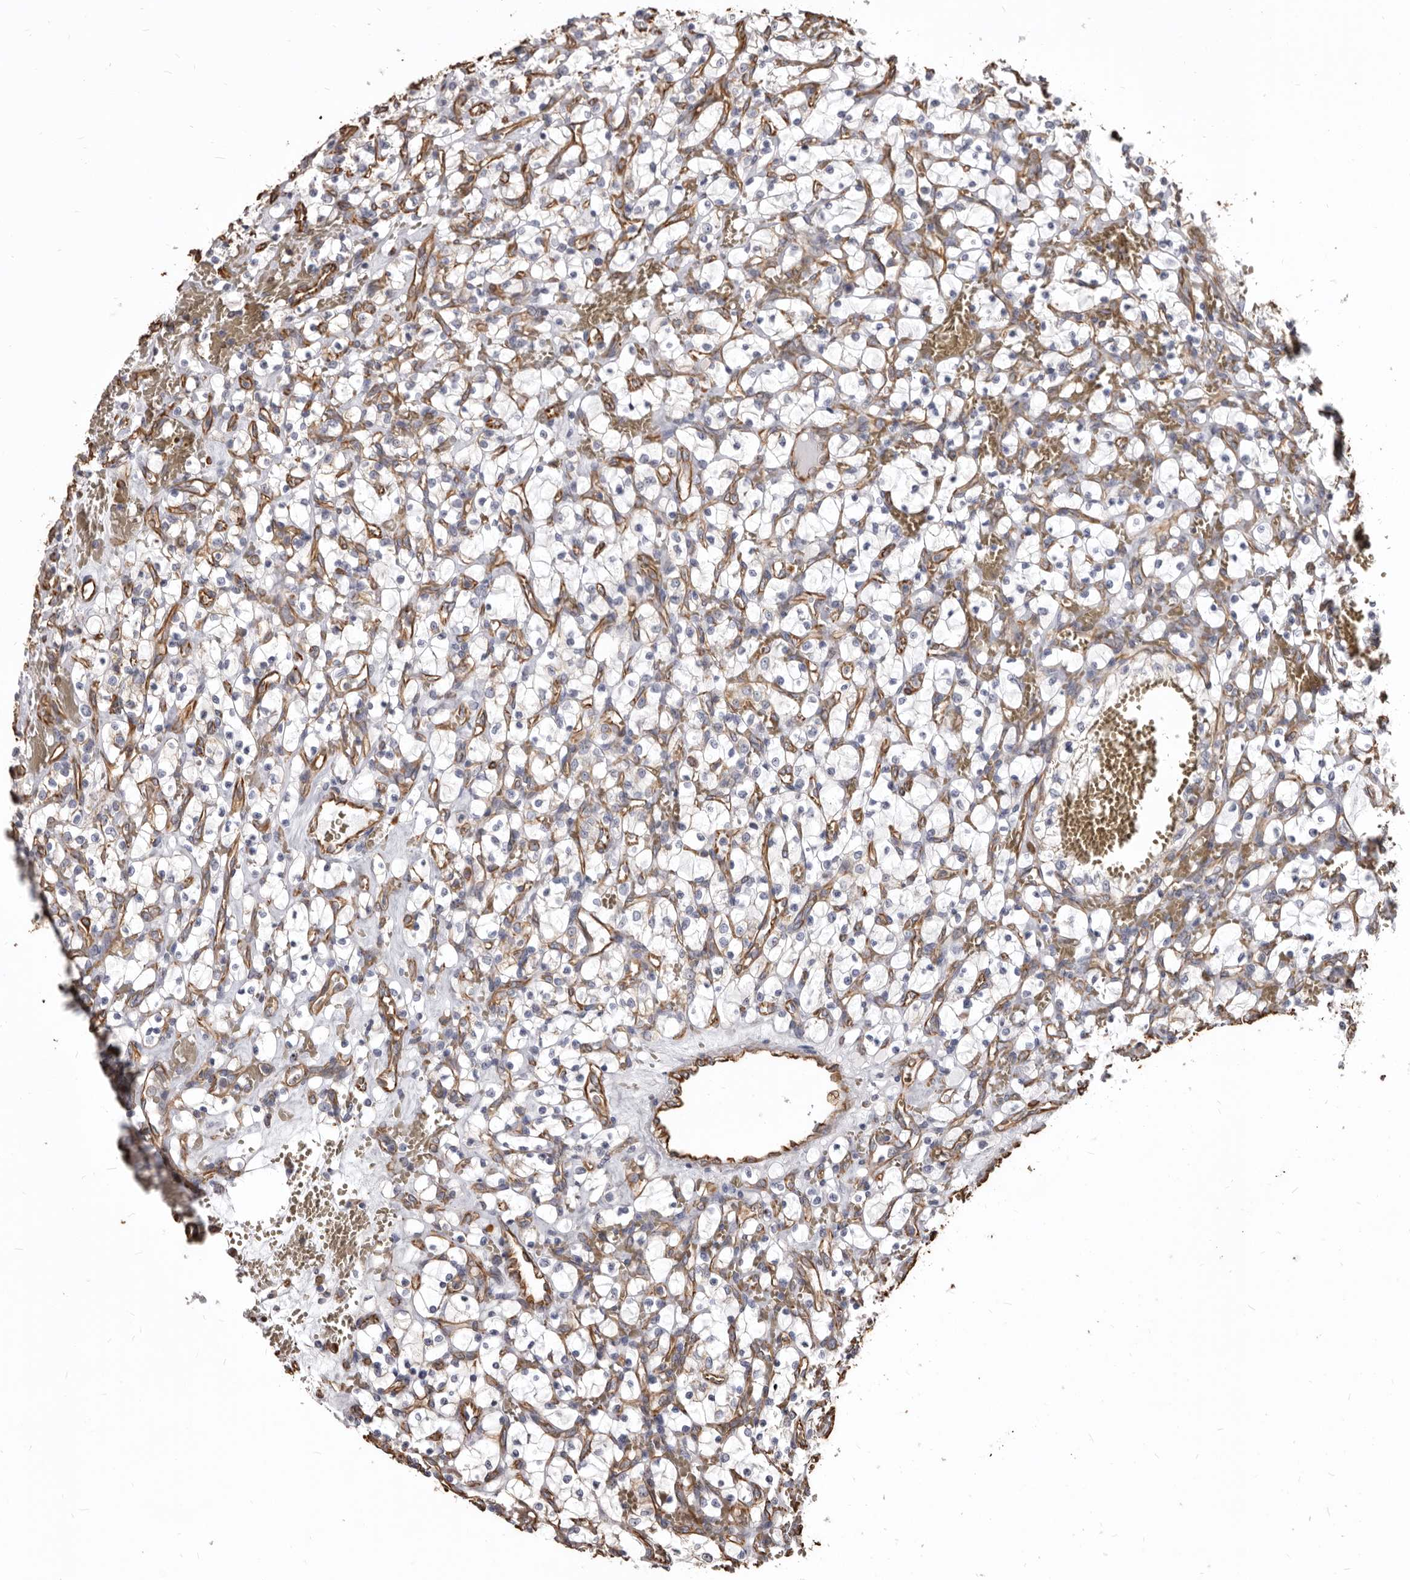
{"staining": {"intensity": "negative", "quantity": "none", "location": "none"}, "tissue": "renal cancer", "cell_type": "Tumor cells", "image_type": "cancer", "snomed": [{"axis": "morphology", "description": "Adenocarcinoma, NOS"}, {"axis": "topography", "description": "Kidney"}], "caption": "Protein analysis of adenocarcinoma (renal) demonstrates no significant staining in tumor cells.", "gene": "MTURN", "patient": {"sex": "female", "age": 69}}